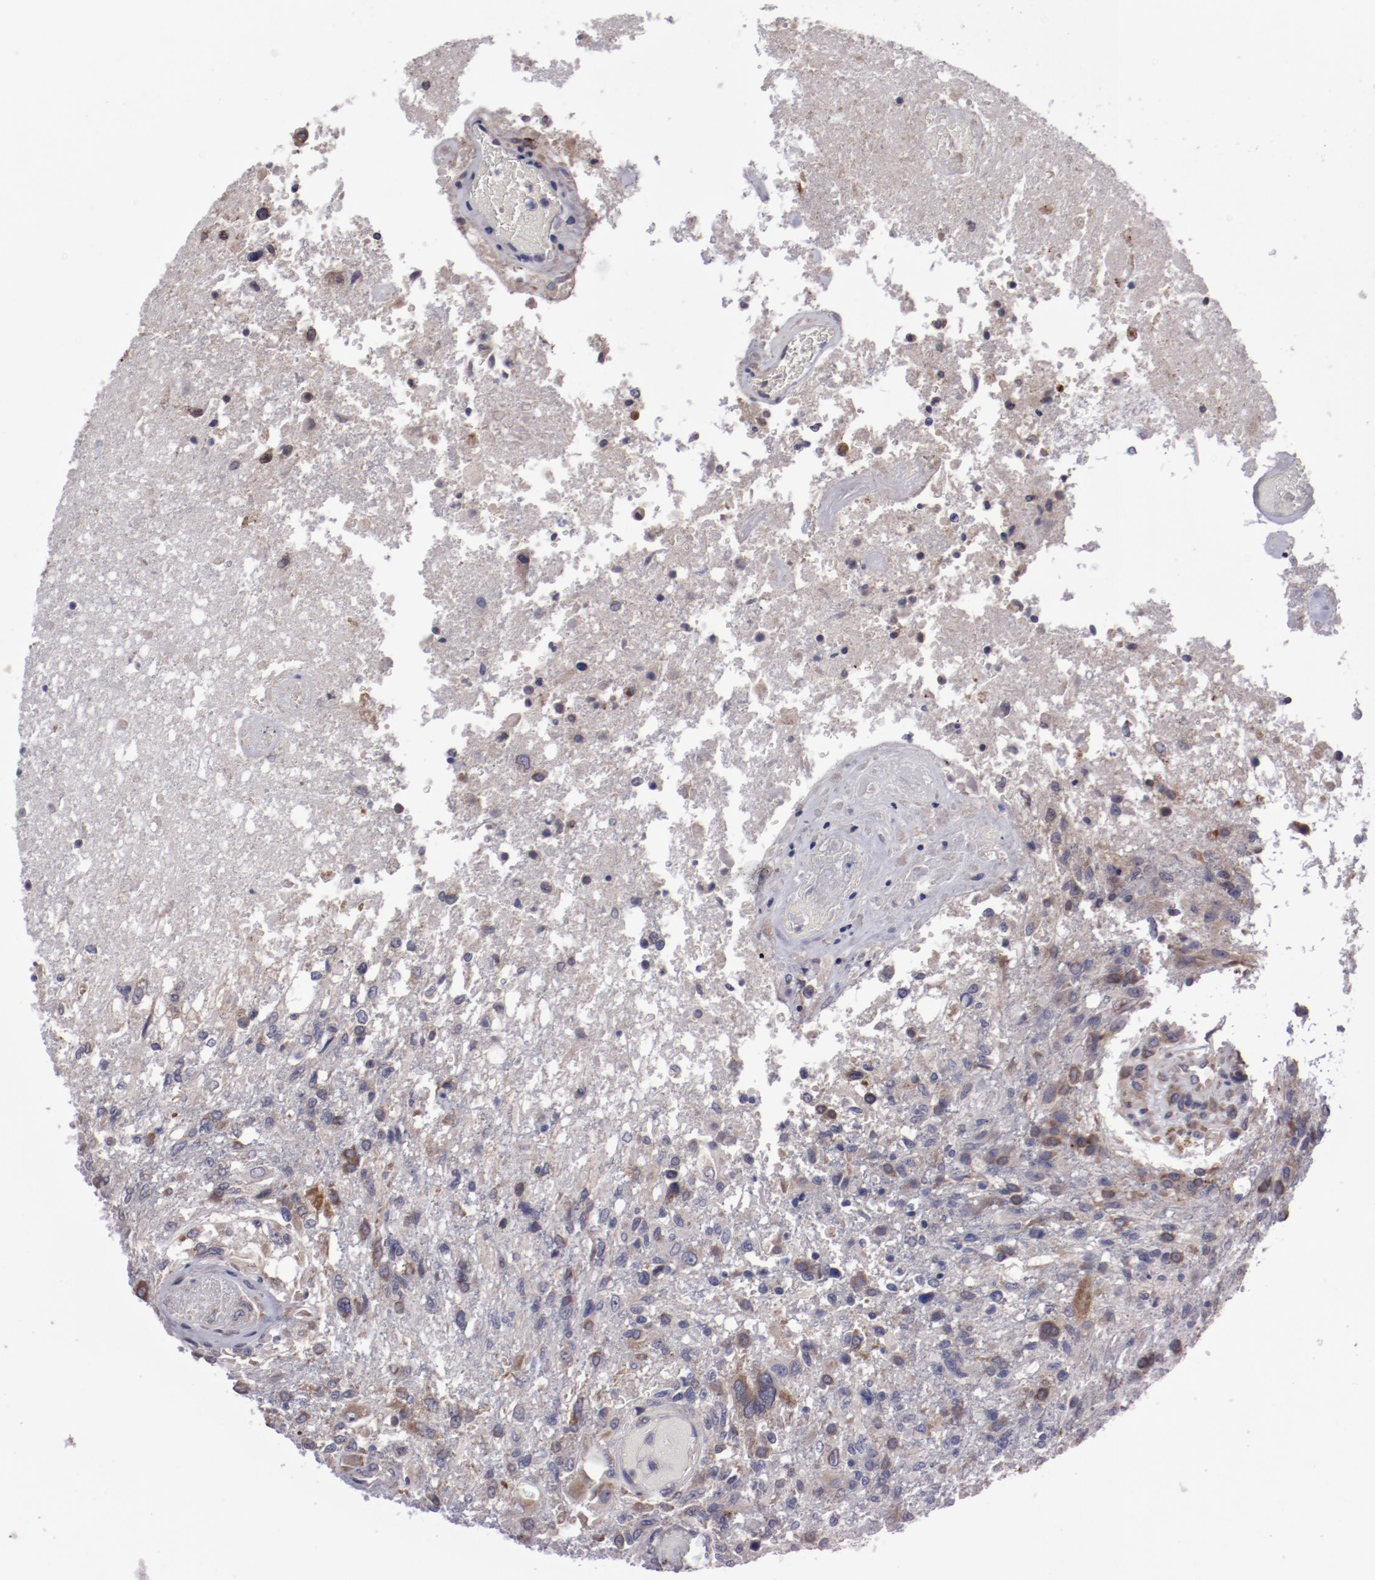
{"staining": {"intensity": "moderate", "quantity": "25%-75%", "location": "cytoplasmic/membranous"}, "tissue": "glioma", "cell_type": "Tumor cells", "image_type": "cancer", "snomed": [{"axis": "morphology", "description": "Glioma, malignant, High grade"}, {"axis": "topography", "description": "Cerebral cortex"}], "caption": "Moderate cytoplasmic/membranous positivity is present in approximately 25%-75% of tumor cells in malignant glioma (high-grade).", "gene": "IL12A", "patient": {"sex": "male", "age": 79}}